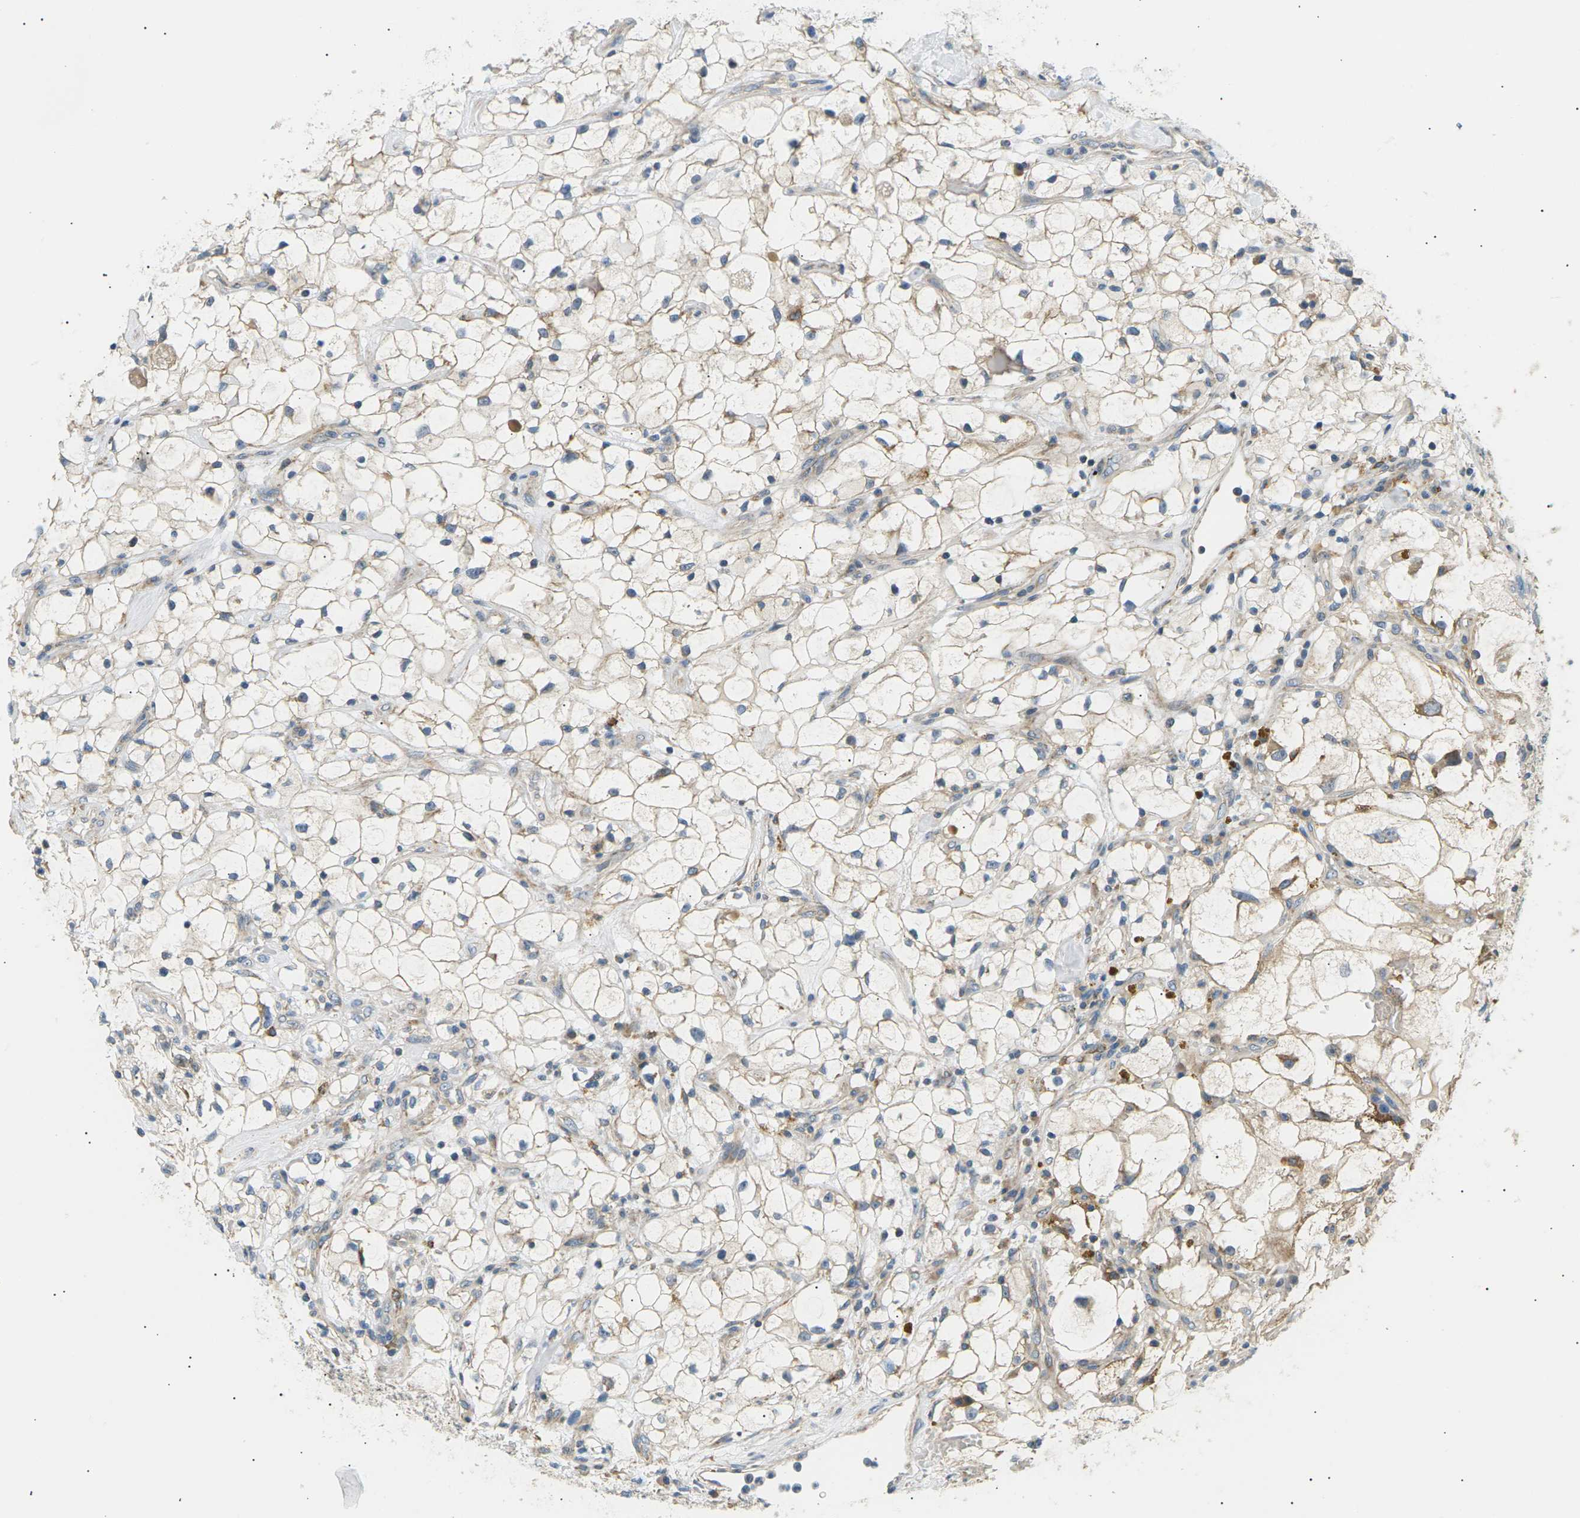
{"staining": {"intensity": "weak", "quantity": ">75%", "location": "cytoplasmic/membranous"}, "tissue": "renal cancer", "cell_type": "Tumor cells", "image_type": "cancer", "snomed": [{"axis": "morphology", "description": "Adenocarcinoma, NOS"}, {"axis": "topography", "description": "Kidney"}], "caption": "Tumor cells show low levels of weak cytoplasmic/membranous staining in about >75% of cells in human renal cancer (adenocarcinoma).", "gene": "TBC1D8", "patient": {"sex": "female", "age": 60}}